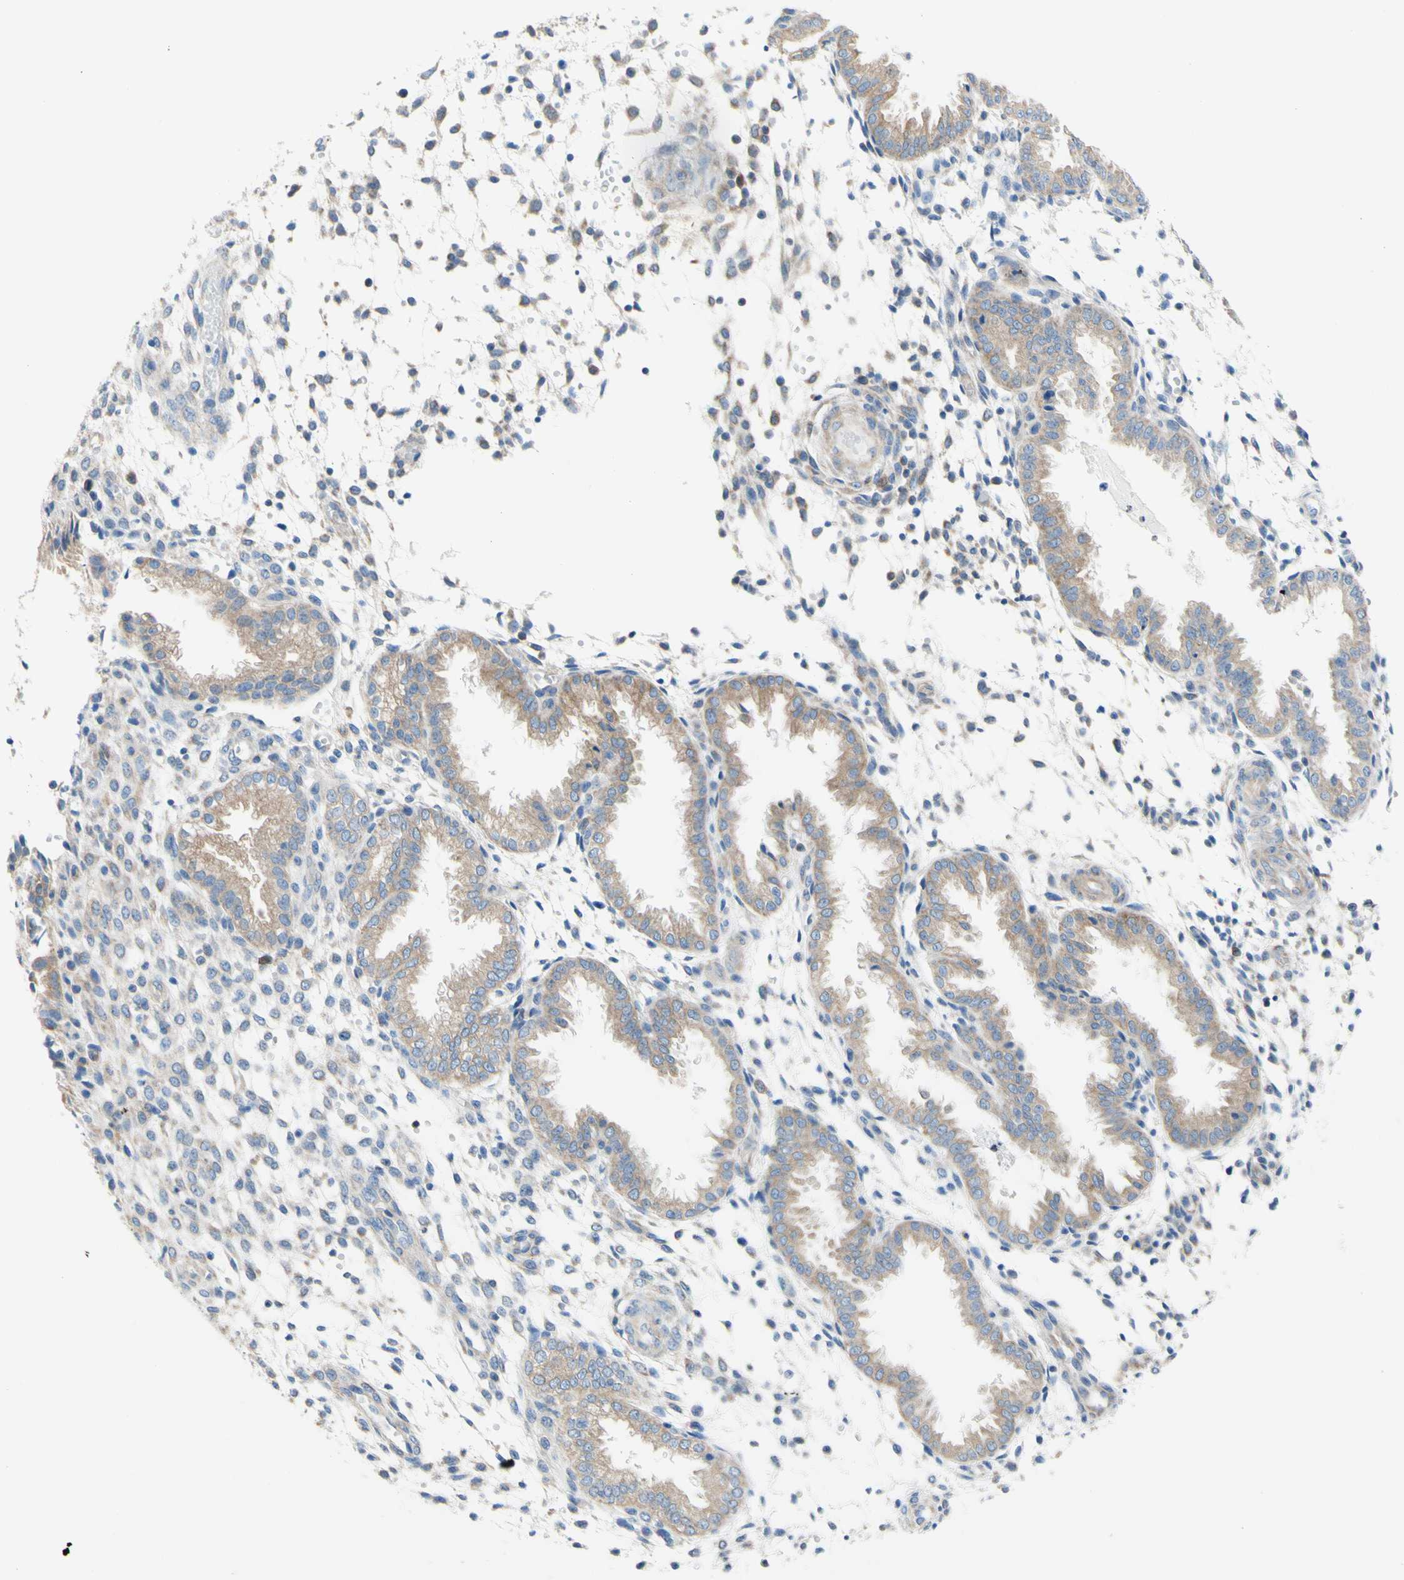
{"staining": {"intensity": "weak", "quantity": "<25%", "location": "cytoplasmic/membranous"}, "tissue": "endometrium", "cell_type": "Cells in endometrial stroma", "image_type": "normal", "snomed": [{"axis": "morphology", "description": "Normal tissue, NOS"}, {"axis": "topography", "description": "Endometrium"}], "caption": "DAB (3,3'-diaminobenzidine) immunohistochemical staining of benign endometrium demonstrates no significant staining in cells in endometrial stroma.", "gene": "RETREG2", "patient": {"sex": "female", "age": 33}}